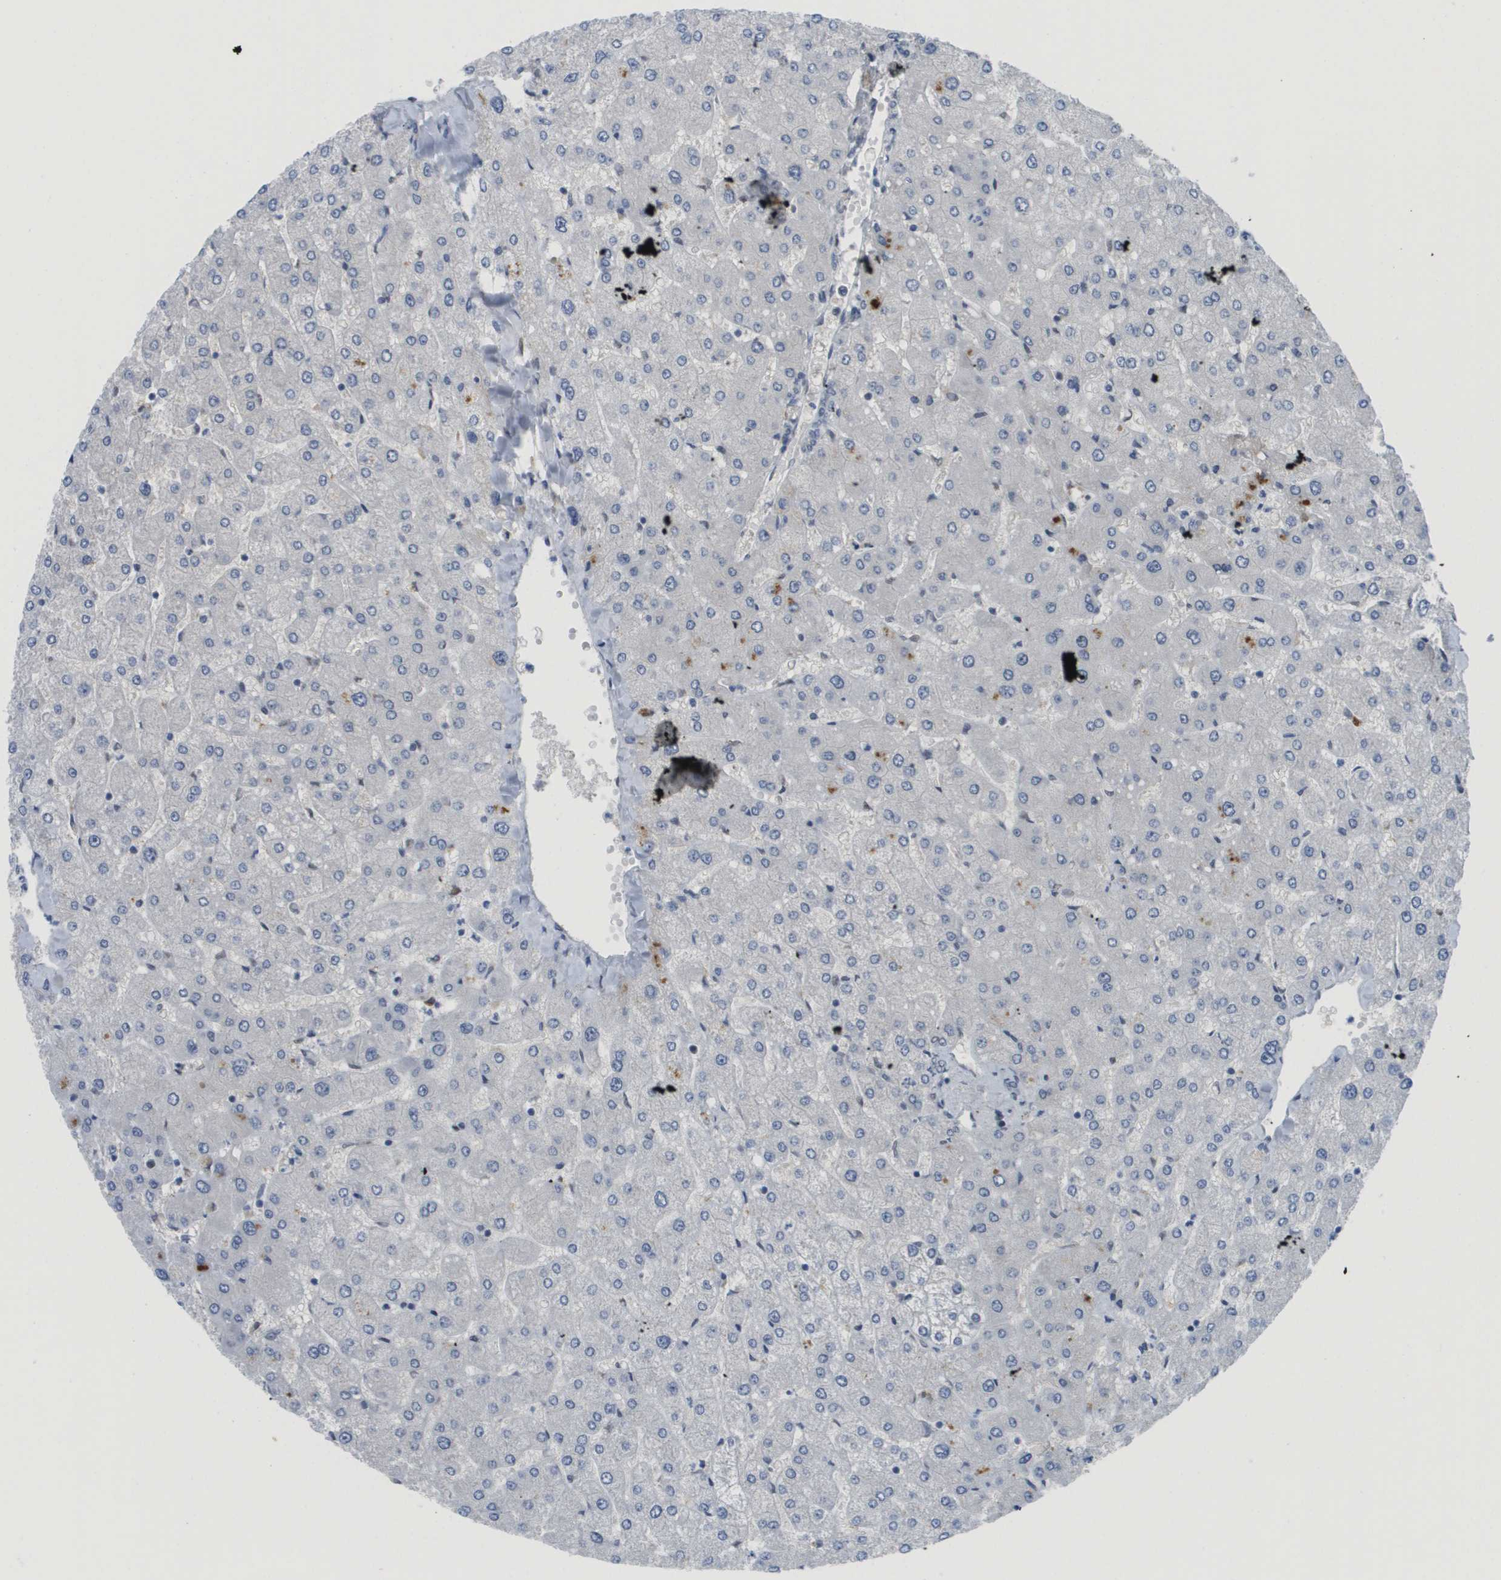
{"staining": {"intensity": "negative", "quantity": "none", "location": "none"}, "tissue": "liver", "cell_type": "Cholangiocytes", "image_type": "normal", "snomed": [{"axis": "morphology", "description": "Normal tissue, NOS"}, {"axis": "topography", "description": "Liver"}], "caption": "A photomicrograph of human liver is negative for staining in cholangiocytes. (DAB (3,3'-diaminobenzidine) immunohistochemistry (IHC) with hematoxylin counter stain).", "gene": "SMARCAD1", "patient": {"sex": "male", "age": 55}}